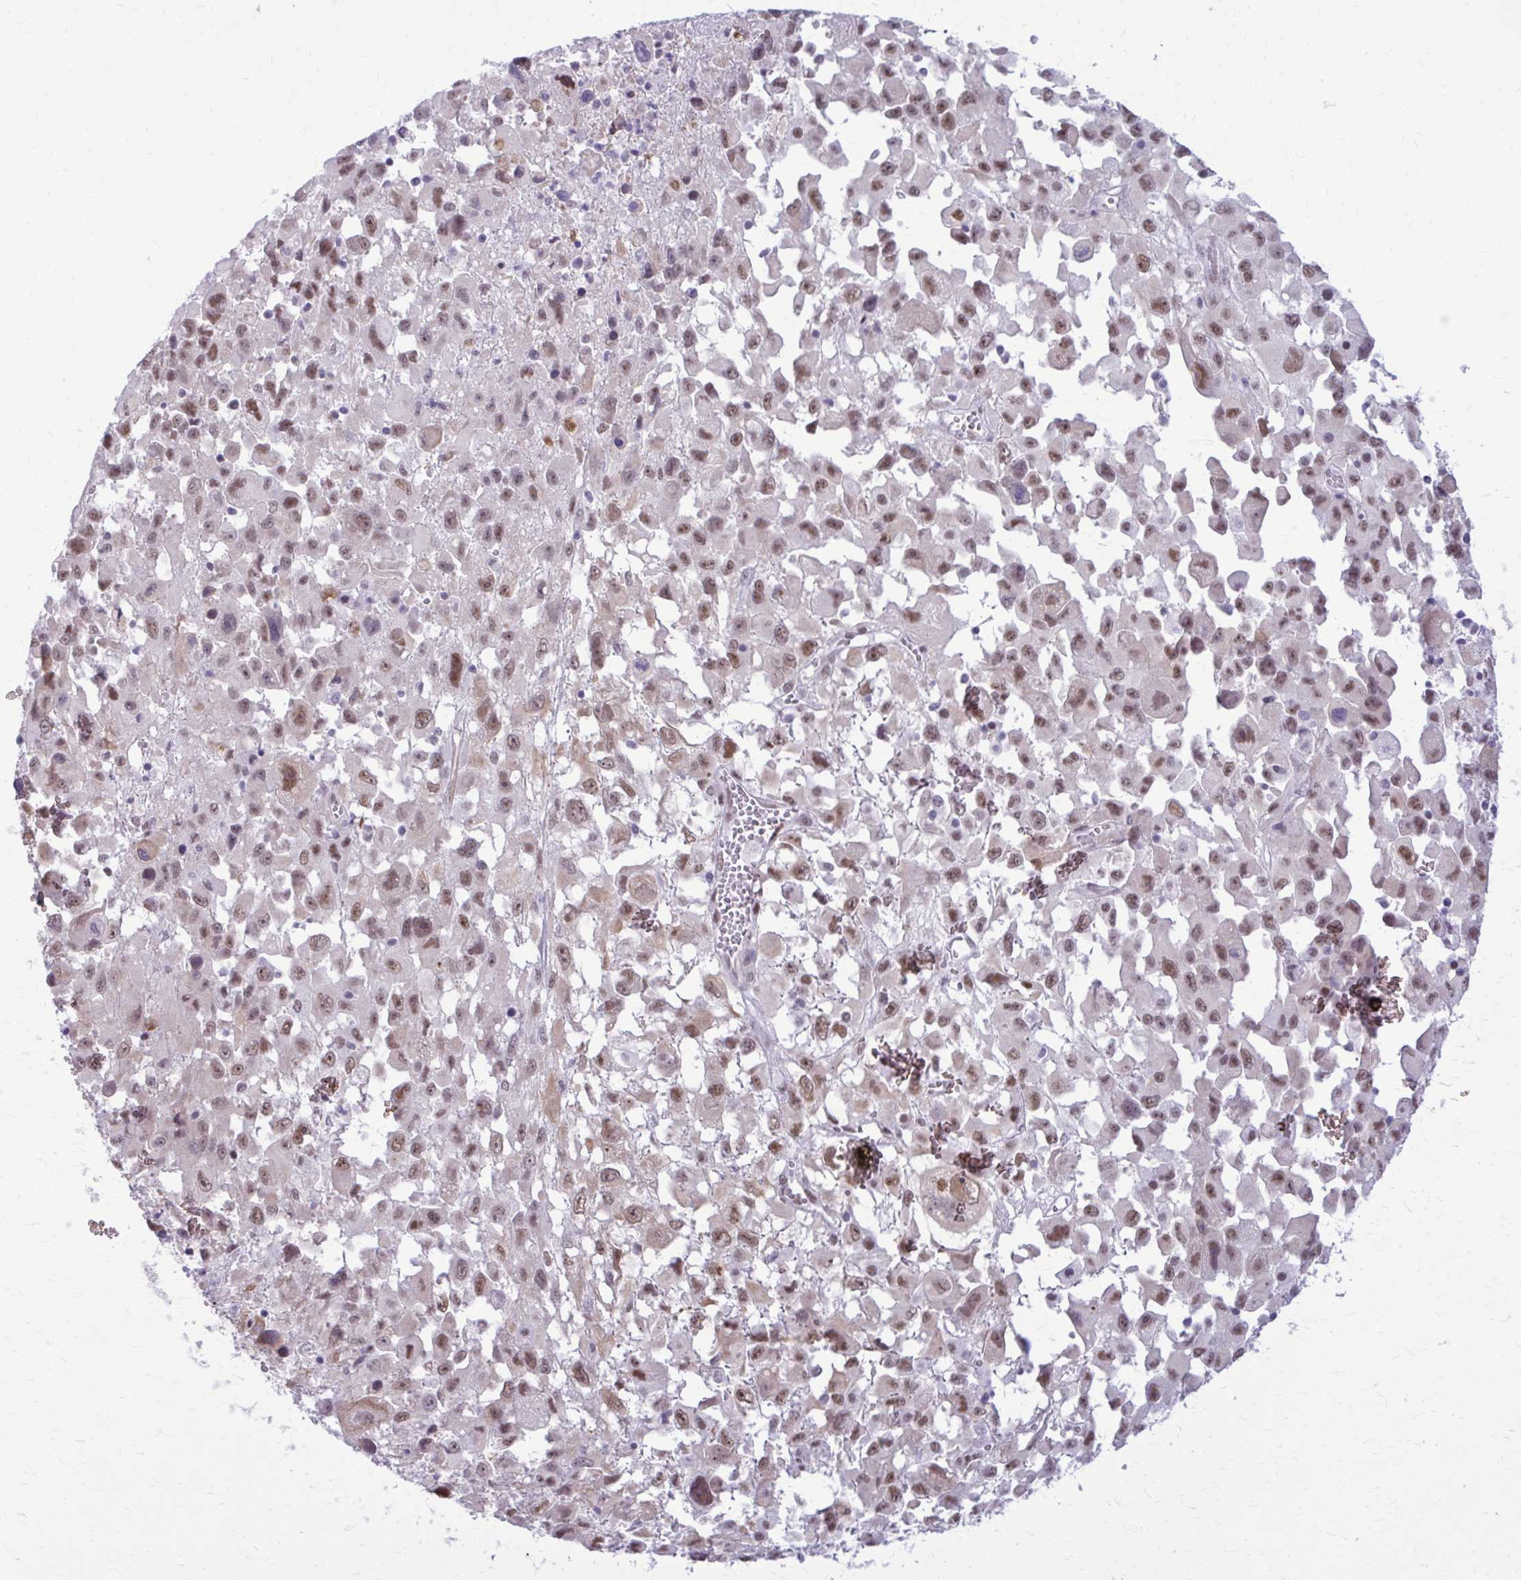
{"staining": {"intensity": "moderate", "quantity": ">75%", "location": "nuclear"}, "tissue": "melanoma", "cell_type": "Tumor cells", "image_type": "cancer", "snomed": [{"axis": "morphology", "description": "Malignant melanoma, Metastatic site"}, {"axis": "topography", "description": "Soft tissue"}], "caption": "Immunohistochemical staining of melanoma reveals medium levels of moderate nuclear protein positivity in about >75% of tumor cells. (DAB IHC, brown staining for protein, blue staining for nuclei).", "gene": "NUMBL", "patient": {"sex": "male", "age": 50}}